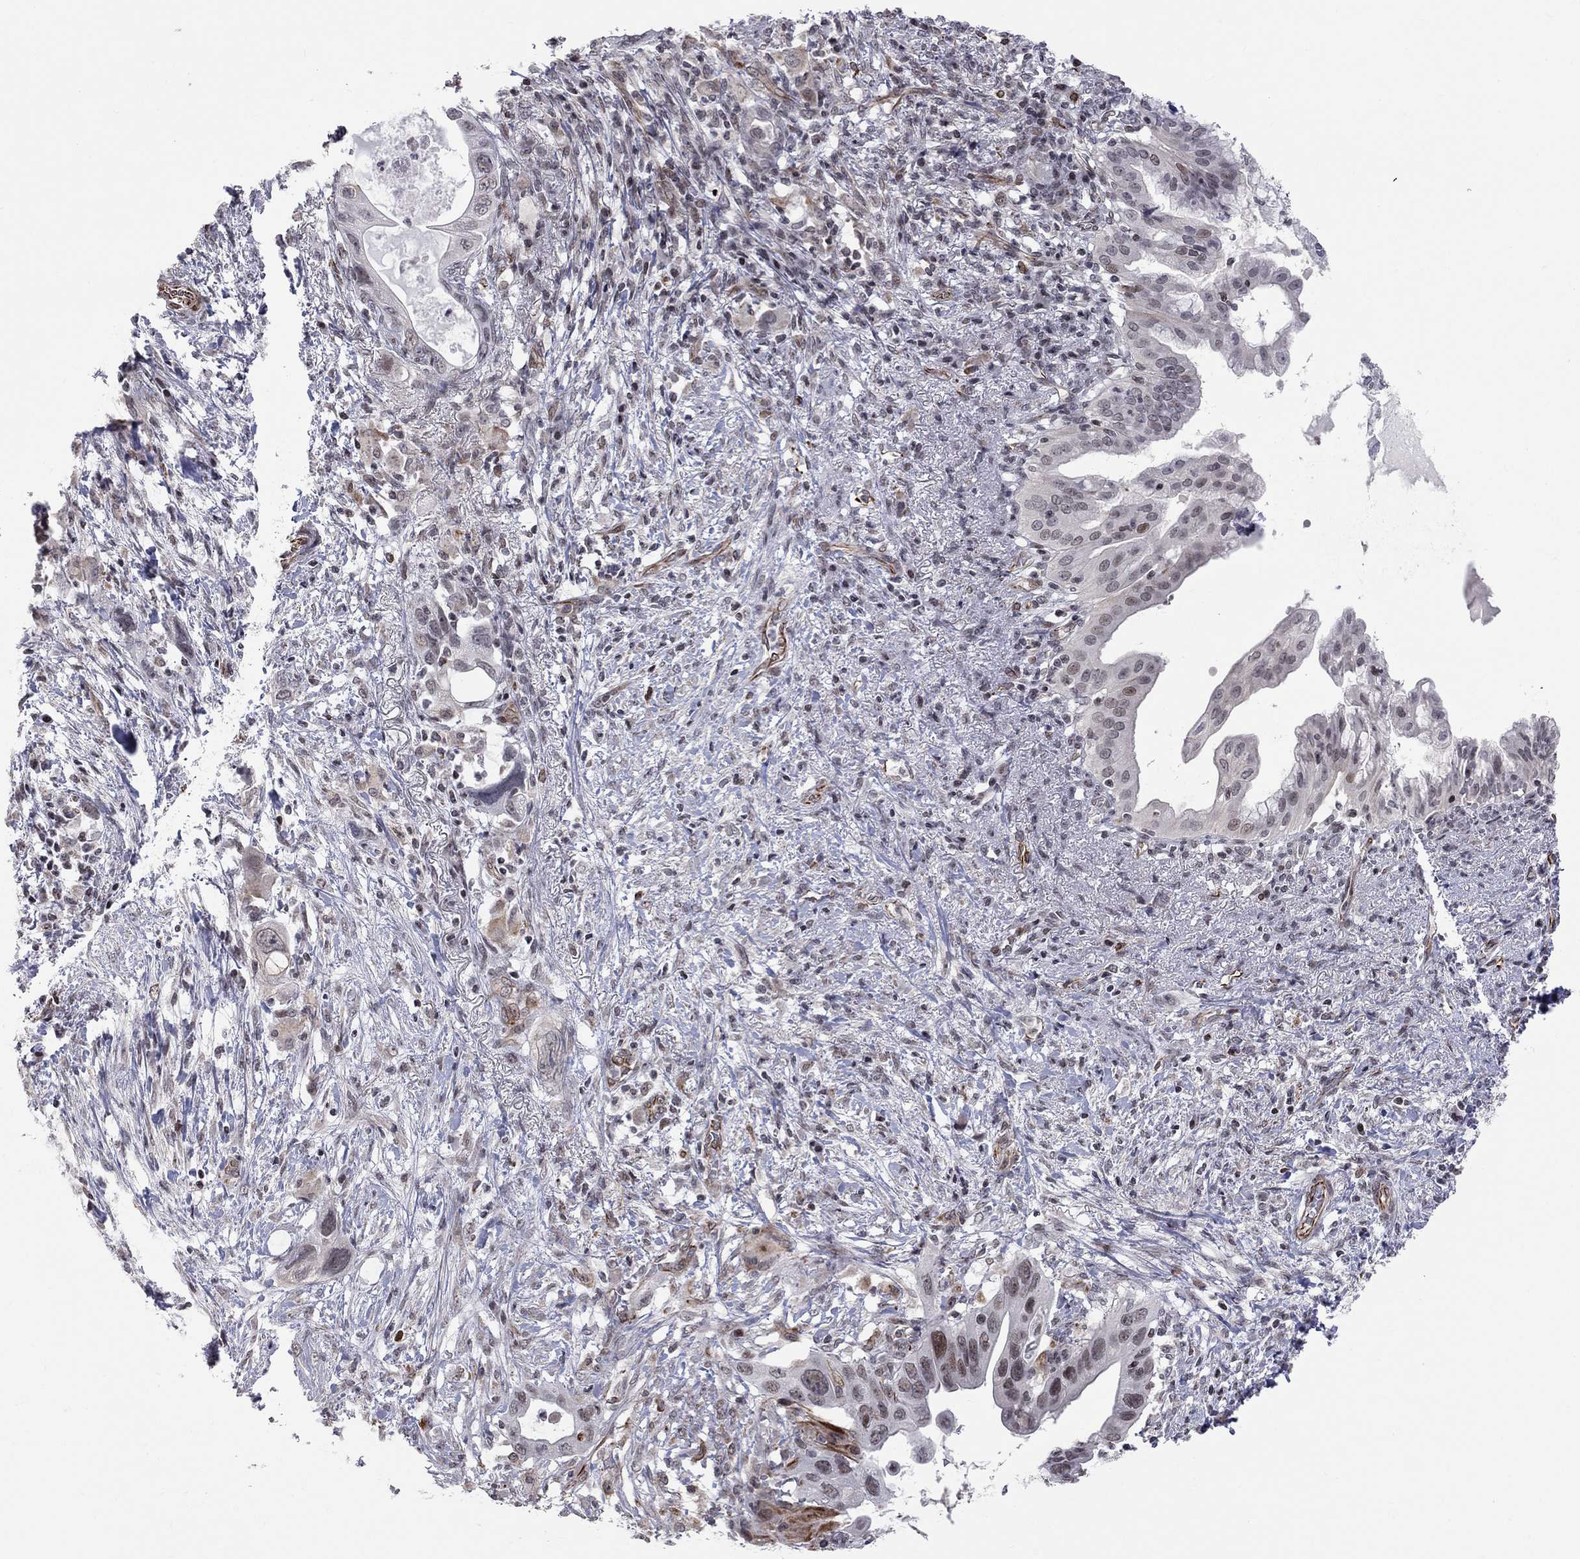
{"staining": {"intensity": "weak", "quantity": "<25%", "location": "nuclear"}, "tissue": "pancreatic cancer", "cell_type": "Tumor cells", "image_type": "cancer", "snomed": [{"axis": "morphology", "description": "Adenocarcinoma, NOS"}, {"axis": "topography", "description": "Pancreas"}], "caption": "This histopathology image is of adenocarcinoma (pancreatic) stained with IHC to label a protein in brown with the nuclei are counter-stained blue. There is no expression in tumor cells. (Brightfield microscopy of DAB (3,3'-diaminobenzidine) IHC at high magnification).", "gene": "MTNR1B", "patient": {"sex": "female", "age": 72}}